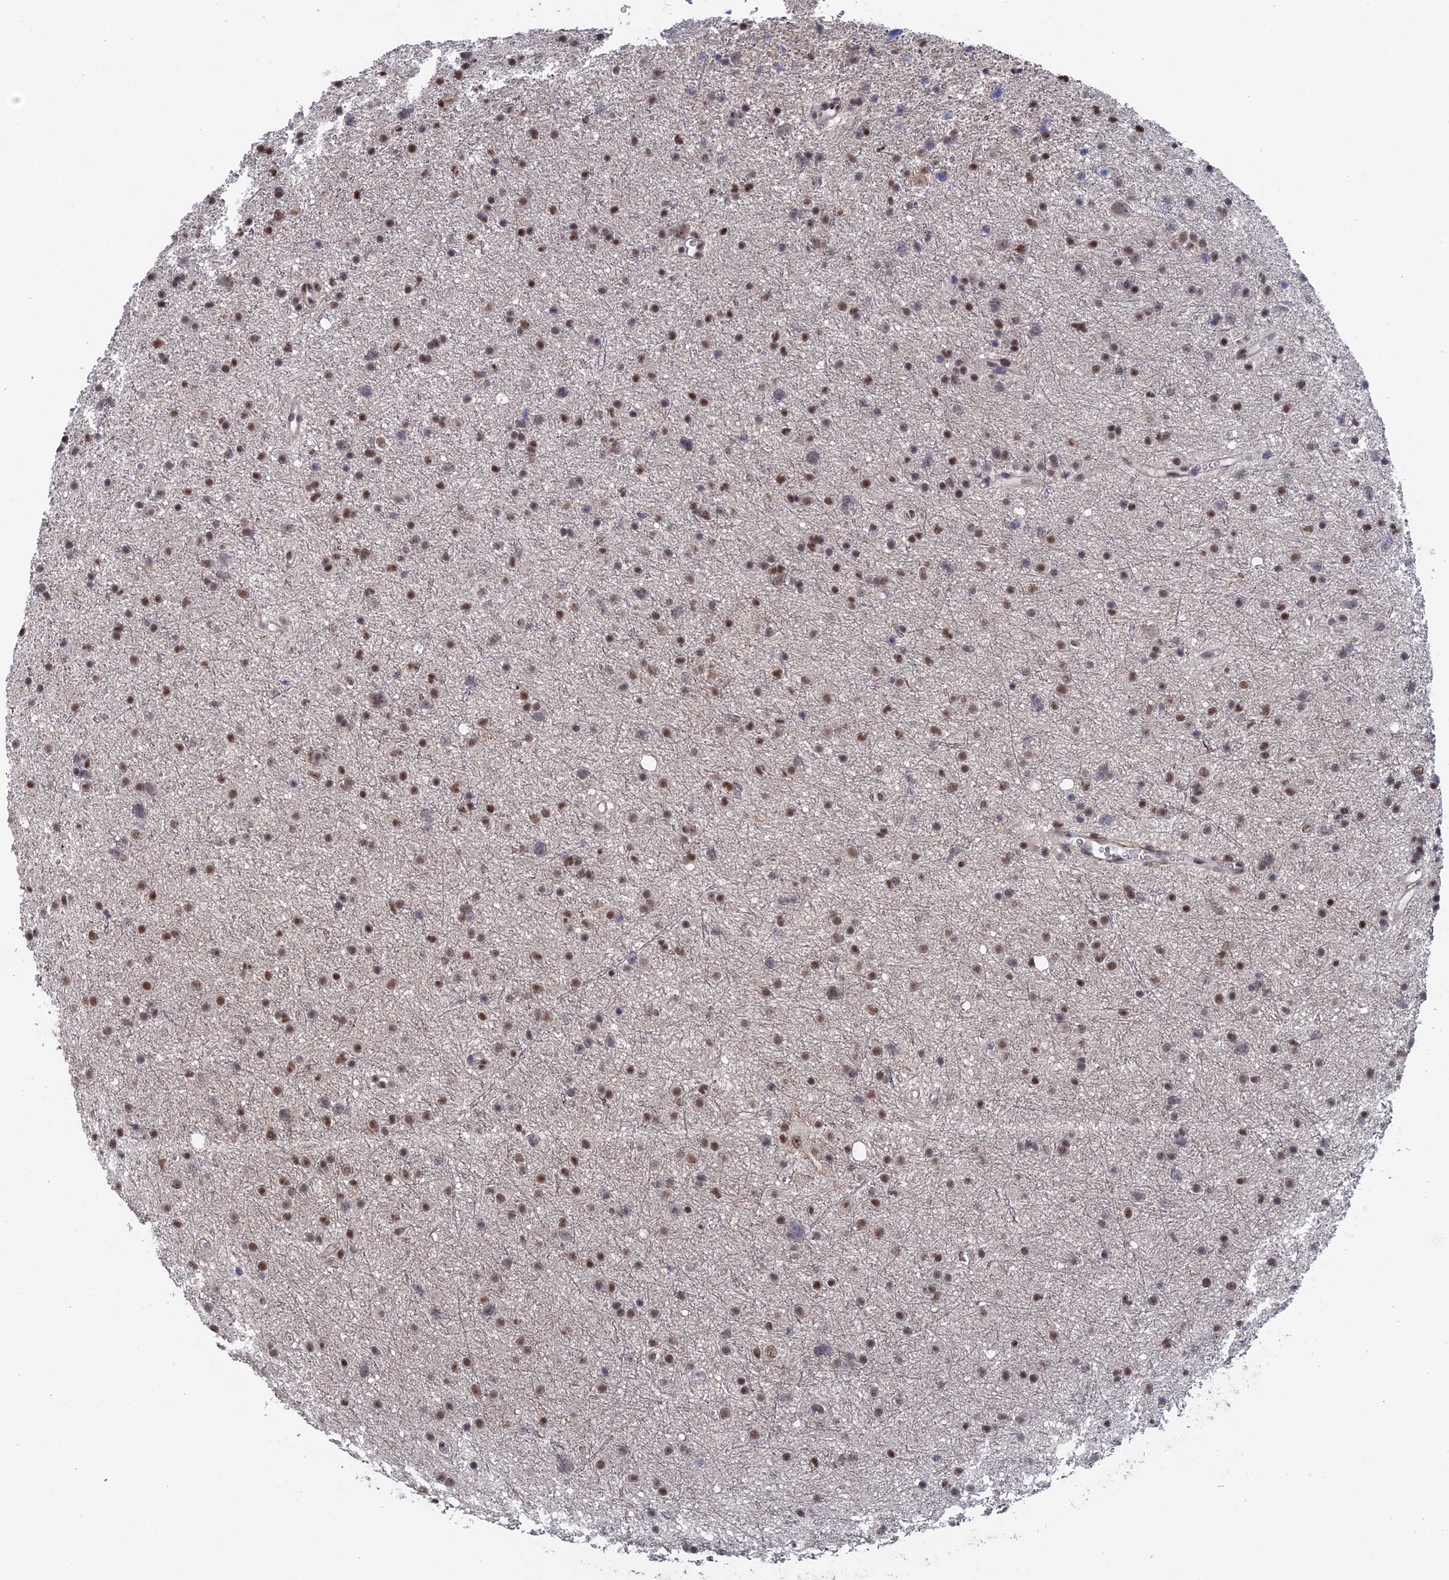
{"staining": {"intensity": "moderate", "quantity": ">75%", "location": "nuclear"}, "tissue": "glioma", "cell_type": "Tumor cells", "image_type": "cancer", "snomed": [{"axis": "morphology", "description": "Glioma, malignant, Low grade"}, {"axis": "topography", "description": "Cerebral cortex"}], "caption": "This micrograph demonstrates immunohistochemistry (IHC) staining of human glioma, with medium moderate nuclear staining in approximately >75% of tumor cells.", "gene": "TSSC4", "patient": {"sex": "female", "age": 39}}